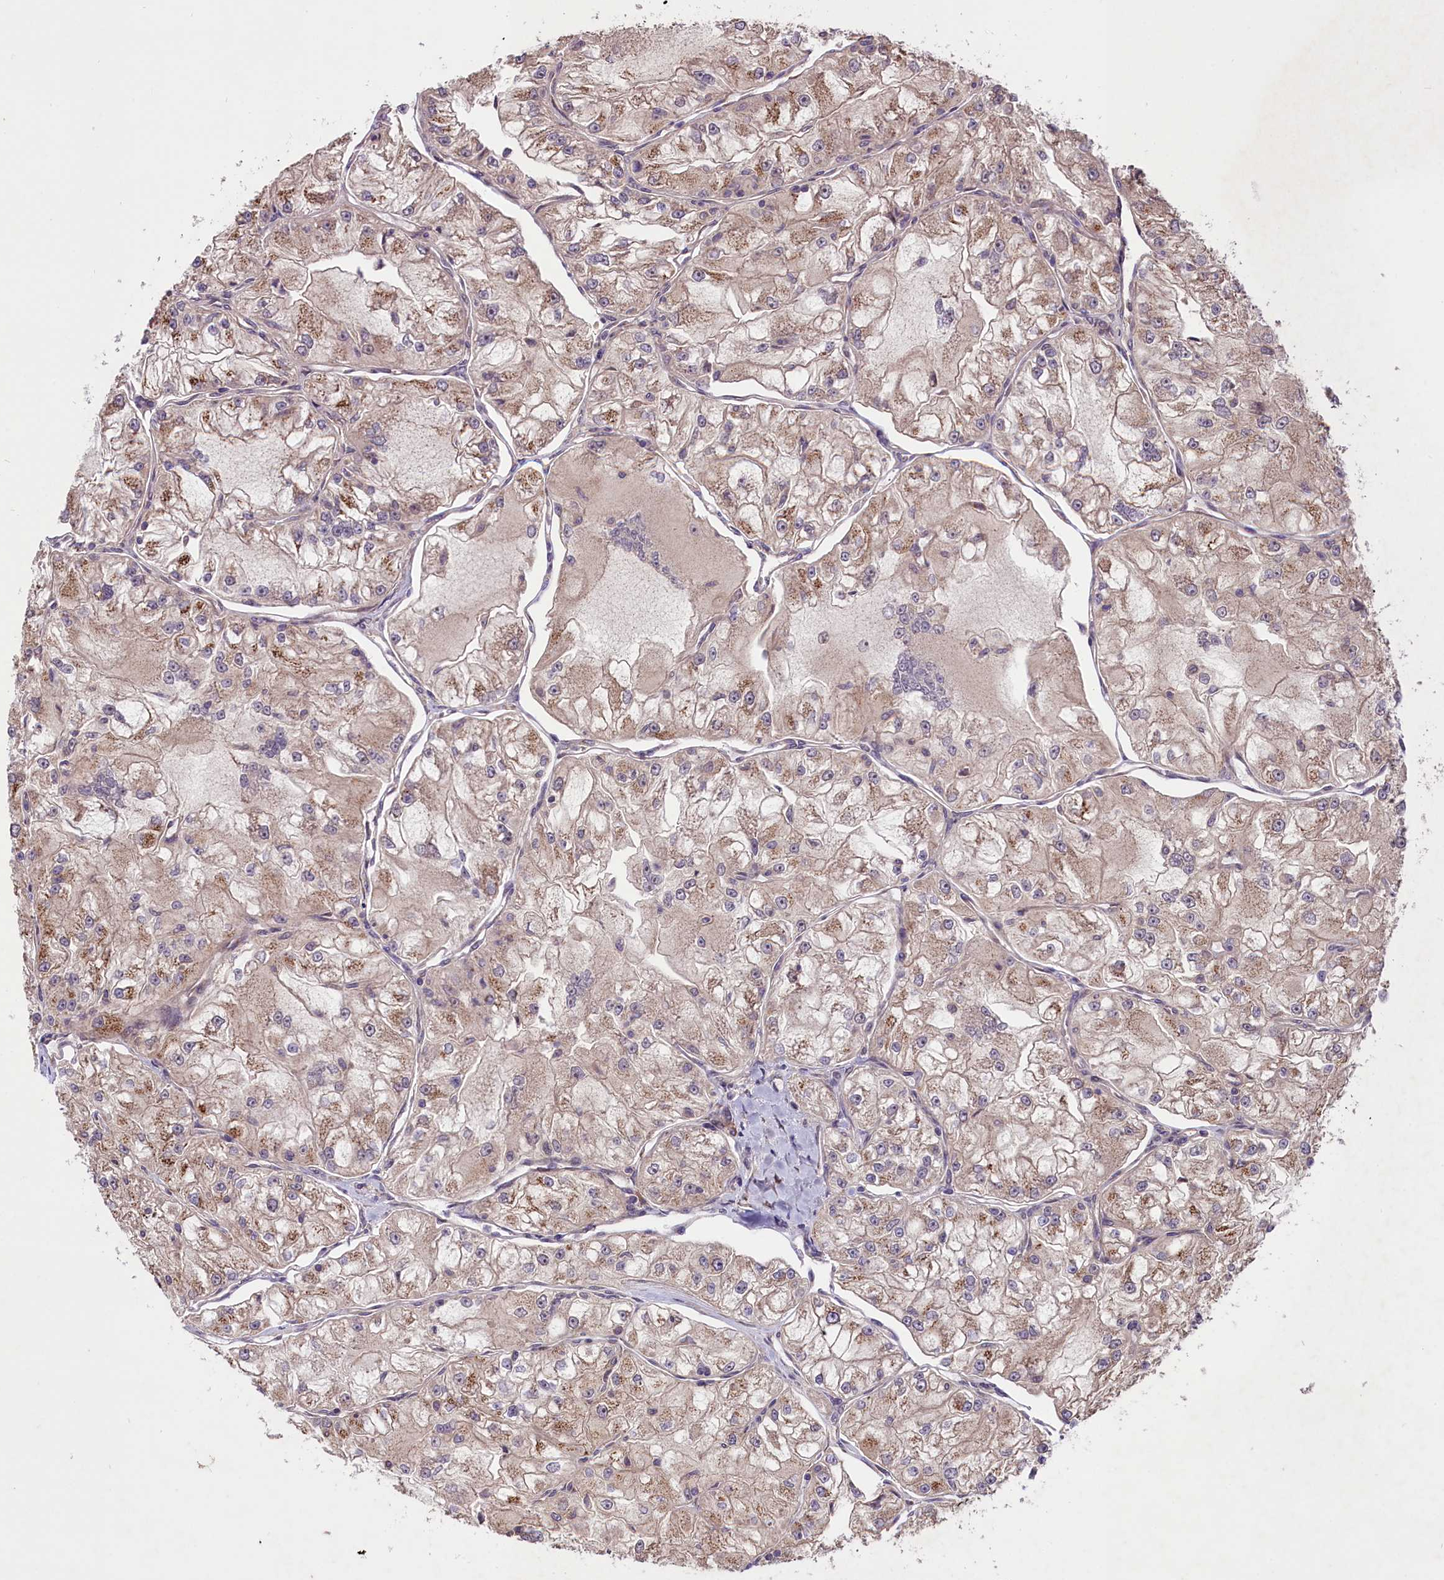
{"staining": {"intensity": "weak", "quantity": "25%-75%", "location": "cytoplasmic/membranous"}, "tissue": "renal cancer", "cell_type": "Tumor cells", "image_type": "cancer", "snomed": [{"axis": "morphology", "description": "Adenocarcinoma, NOS"}, {"axis": "topography", "description": "Kidney"}], "caption": "Renal adenocarcinoma stained with DAB (3,3'-diaminobenzidine) immunohistochemistry reveals low levels of weak cytoplasmic/membranous staining in approximately 25%-75% of tumor cells.", "gene": "HDAC5", "patient": {"sex": "female", "age": 72}}